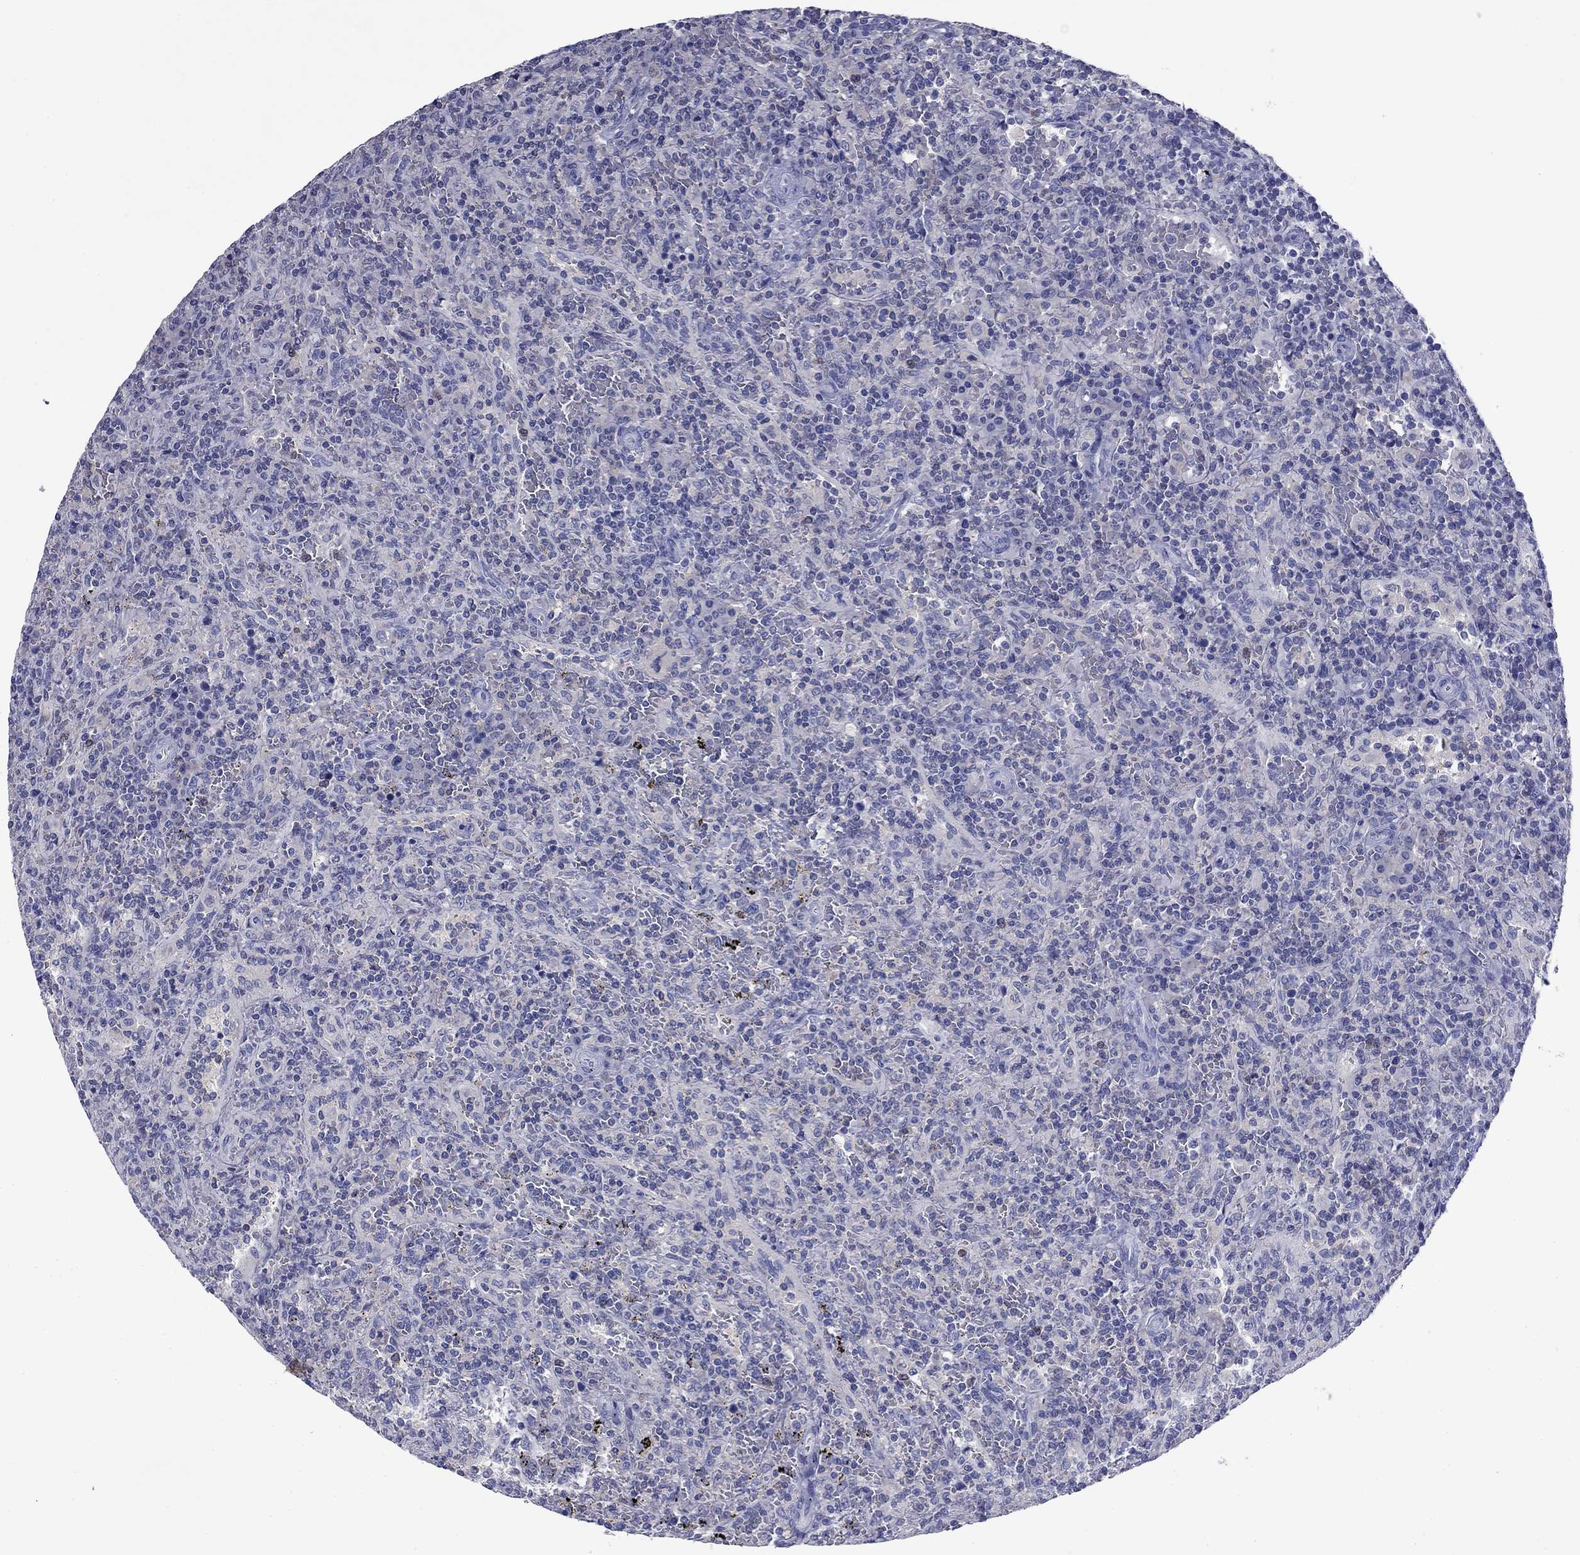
{"staining": {"intensity": "negative", "quantity": "none", "location": "none"}, "tissue": "lymphoma", "cell_type": "Tumor cells", "image_type": "cancer", "snomed": [{"axis": "morphology", "description": "Malignant lymphoma, non-Hodgkin's type, Low grade"}, {"axis": "topography", "description": "Spleen"}], "caption": "Lymphoma was stained to show a protein in brown. There is no significant expression in tumor cells. (Stains: DAB (3,3'-diaminobenzidine) IHC with hematoxylin counter stain, Microscopy: brightfield microscopy at high magnification).", "gene": "CFAP119", "patient": {"sex": "male", "age": 62}}